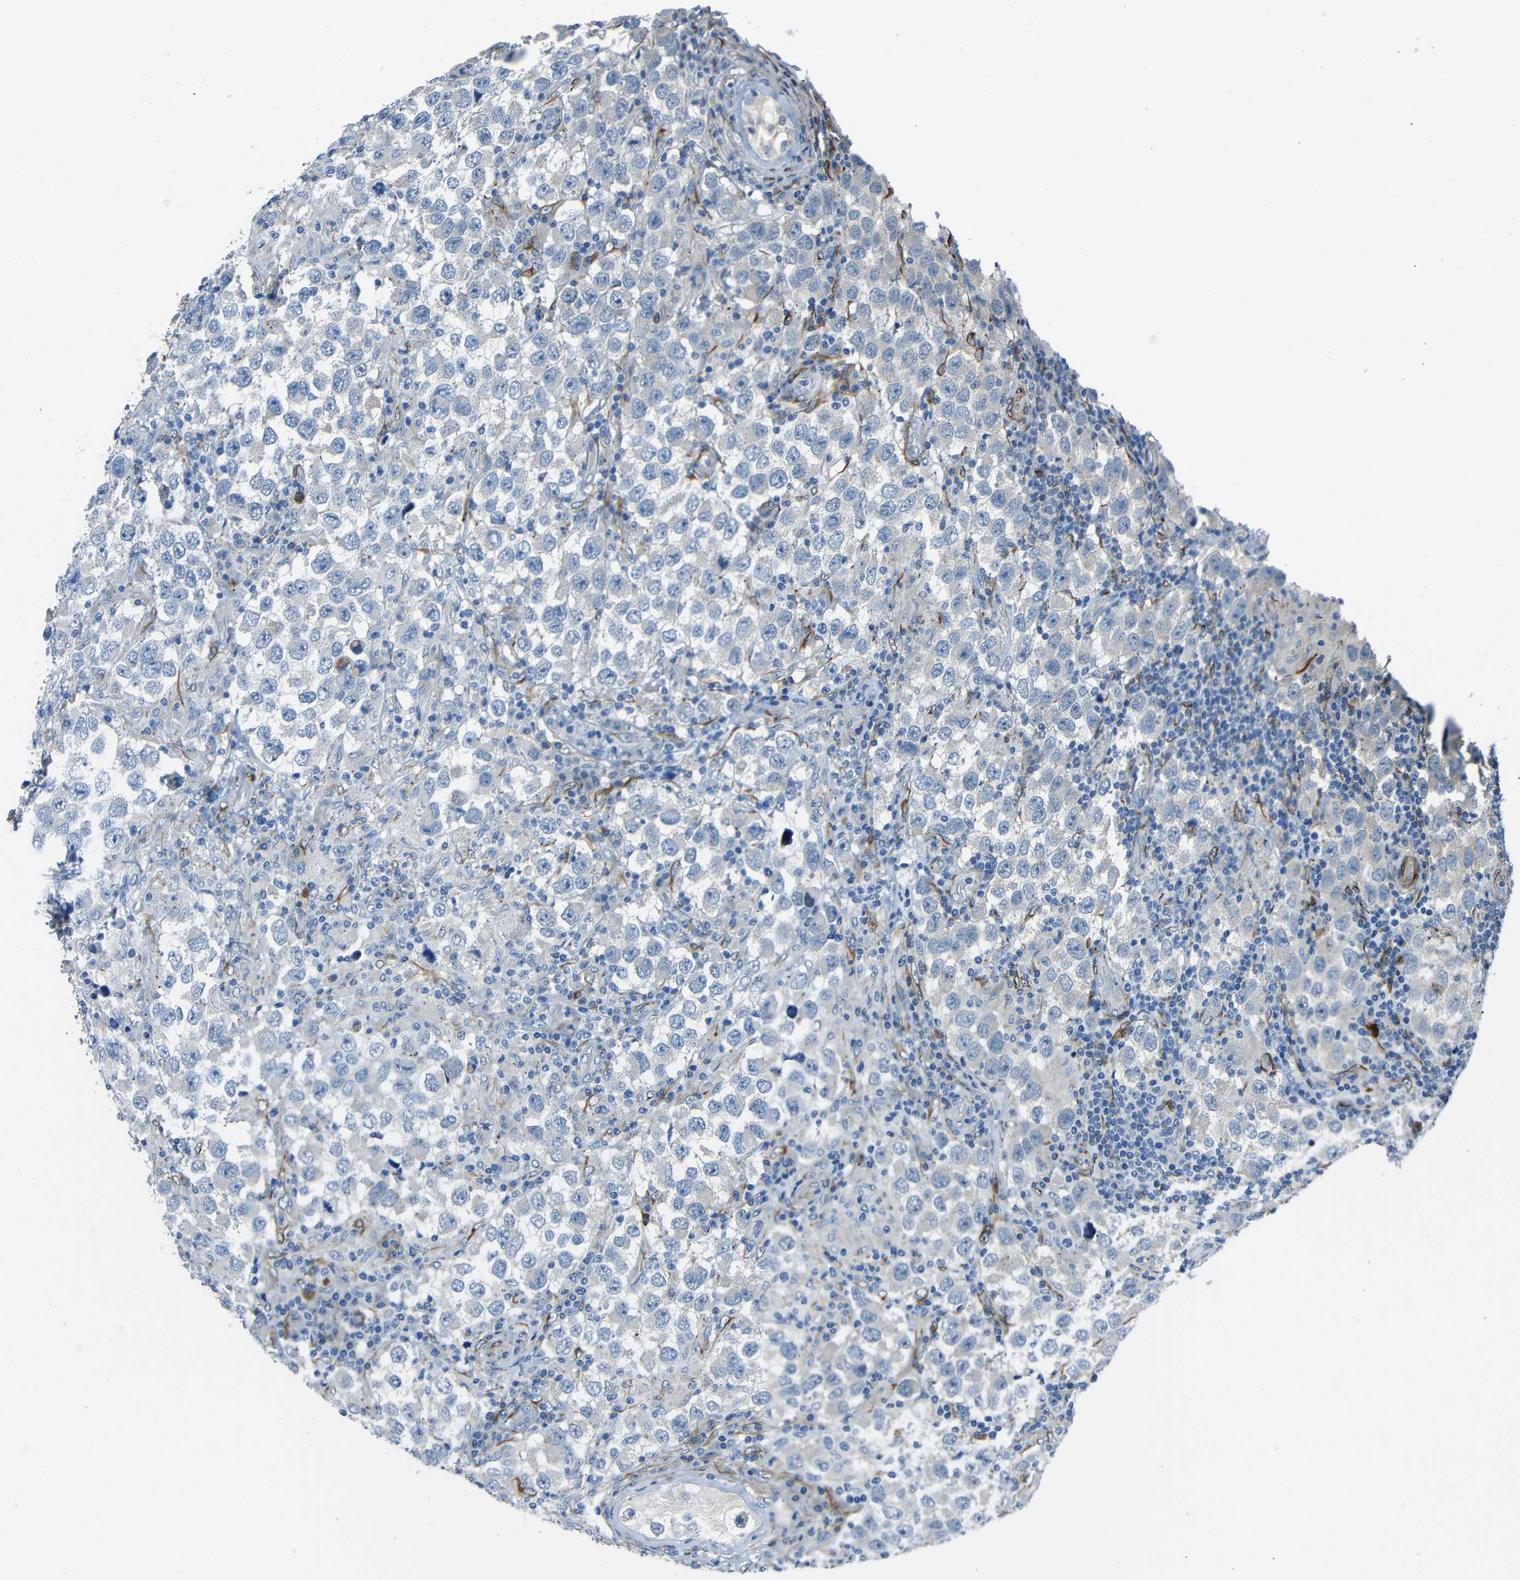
{"staining": {"intensity": "negative", "quantity": "none", "location": "none"}, "tissue": "testis cancer", "cell_type": "Tumor cells", "image_type": "cancer", "snomed": [{"axis": "morphology", "description": "Carcinoma, Embryonal, NOS"}, {"axis": "topography", "description": "Testis"}], "caption": "Testis cancer was stained to show a protein in brown. There is no significant expression in tumor cells.", "gene": "DCLK1", "patient": {"sex": "male", "age": 21}}